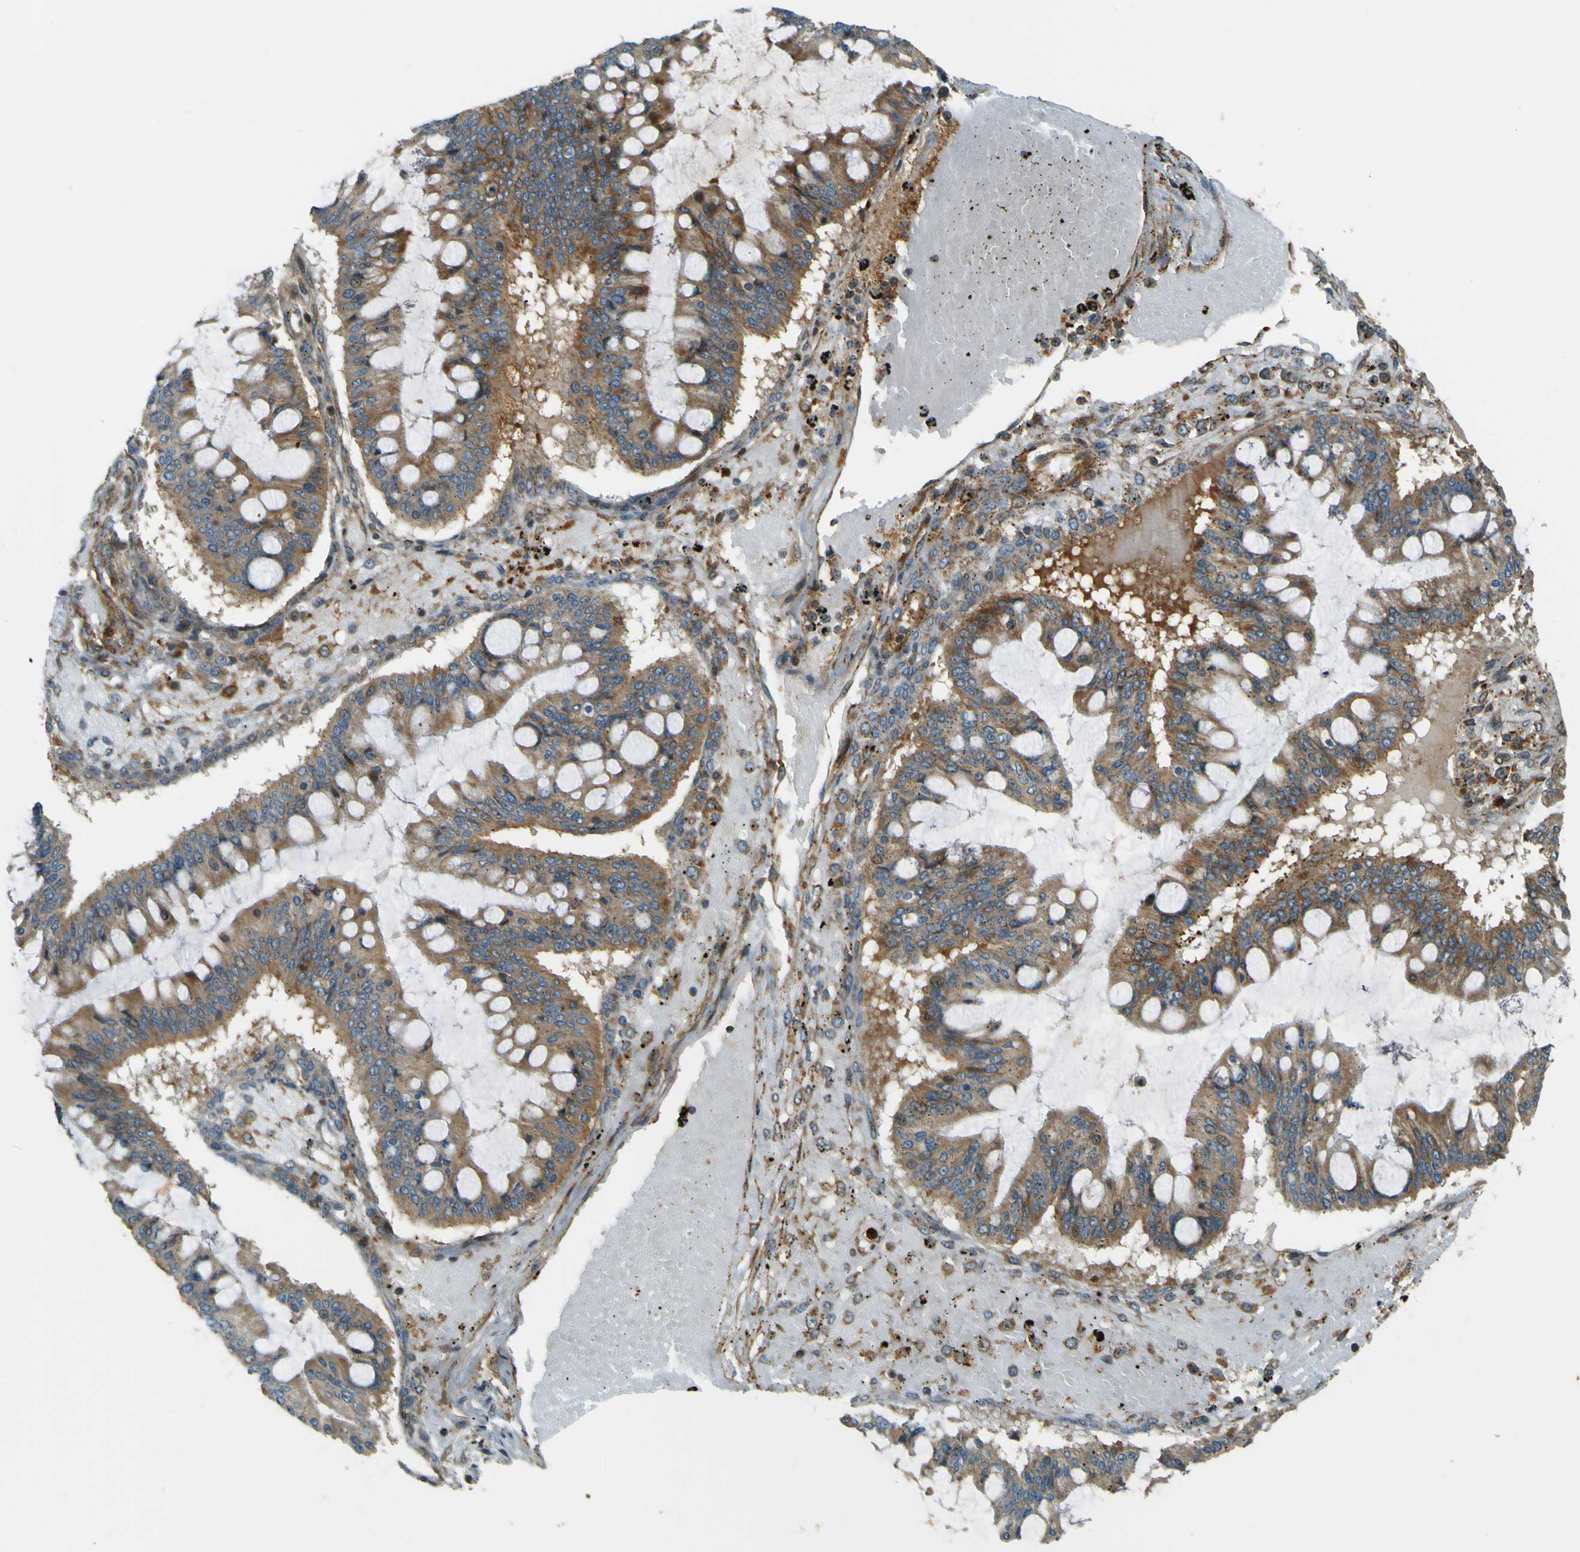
{"staining": {"intensity": "strong", "quantity": "25%-75%", "location": "cytoplasmic/membranous"}, "tissue": "ovarian cancer", "cell_type": "Tumor cells", "image_type": "cancer", "snomed": [{"axis": "morphology", "description": "Cystadenocarcinoma, mucinous, NOS"}, {"axis": "topography", "description": "Ovary"}], "caption": "A micrograph of ovarian cancer (mucinous cystadenocarcinoma) stained for a protein displays strong cytoplasmic/membranous brown staining in tumor cells.", "gene": "LPCAT1", "patient": {"sex": "female", "age": 73}}